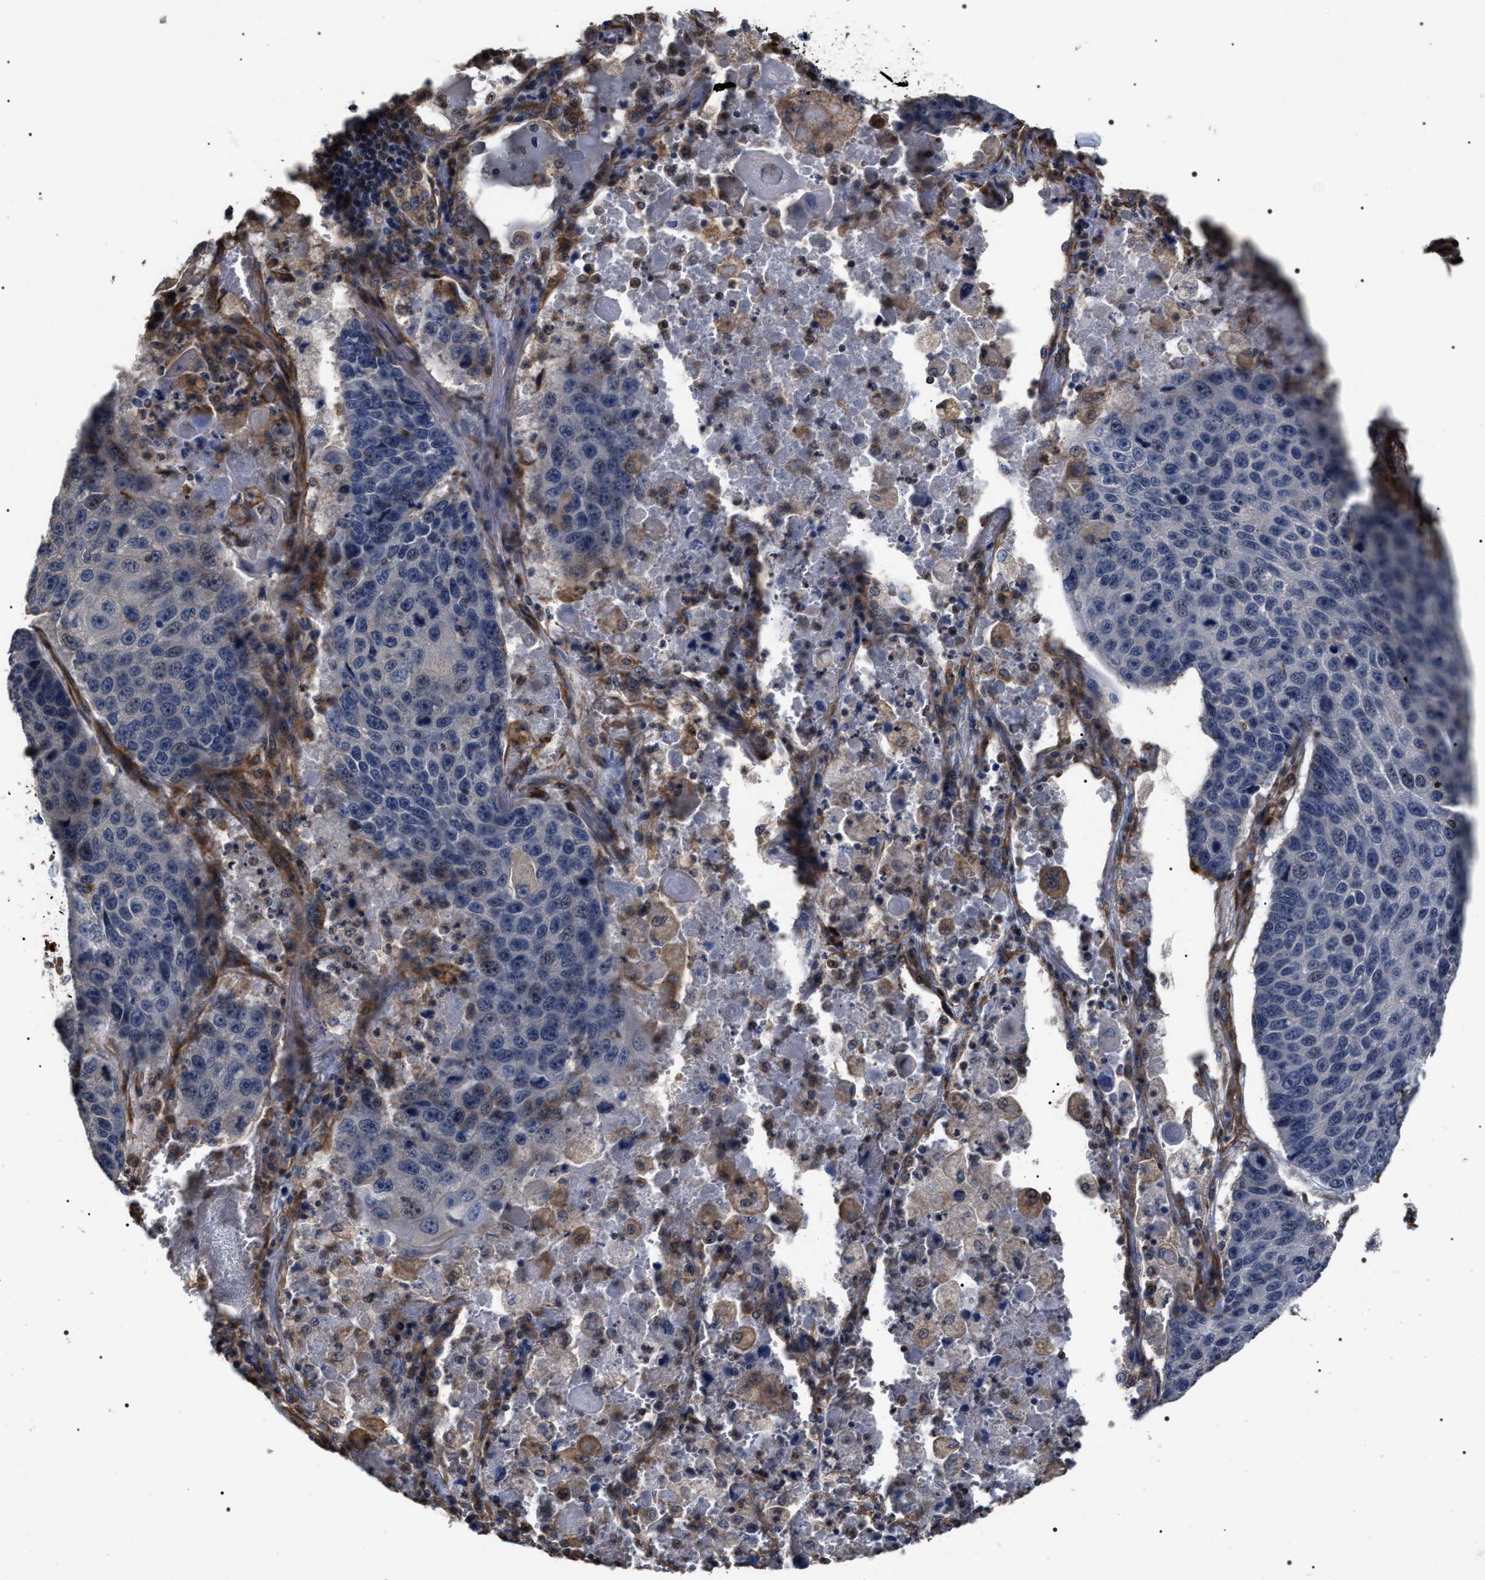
{"staining": {"intensity": "negative", "quantity": "none", "location": "none"}, "tissue": "lung cancer", "cell_type": "Tumor cells", "image_type": "cancer", "snomed": [{"axis": "morphology", "description": "Squamous cell carcinoma, NOS"}, {"axis": "topography", "description": "Lung"}], "caption": "A micrograph of lung squamous cell carcinoma stained for a protein displays no brown staining in tumor cells.", "gene": "TSPAN33", "patient": {"sex": "male", "age": 61}}